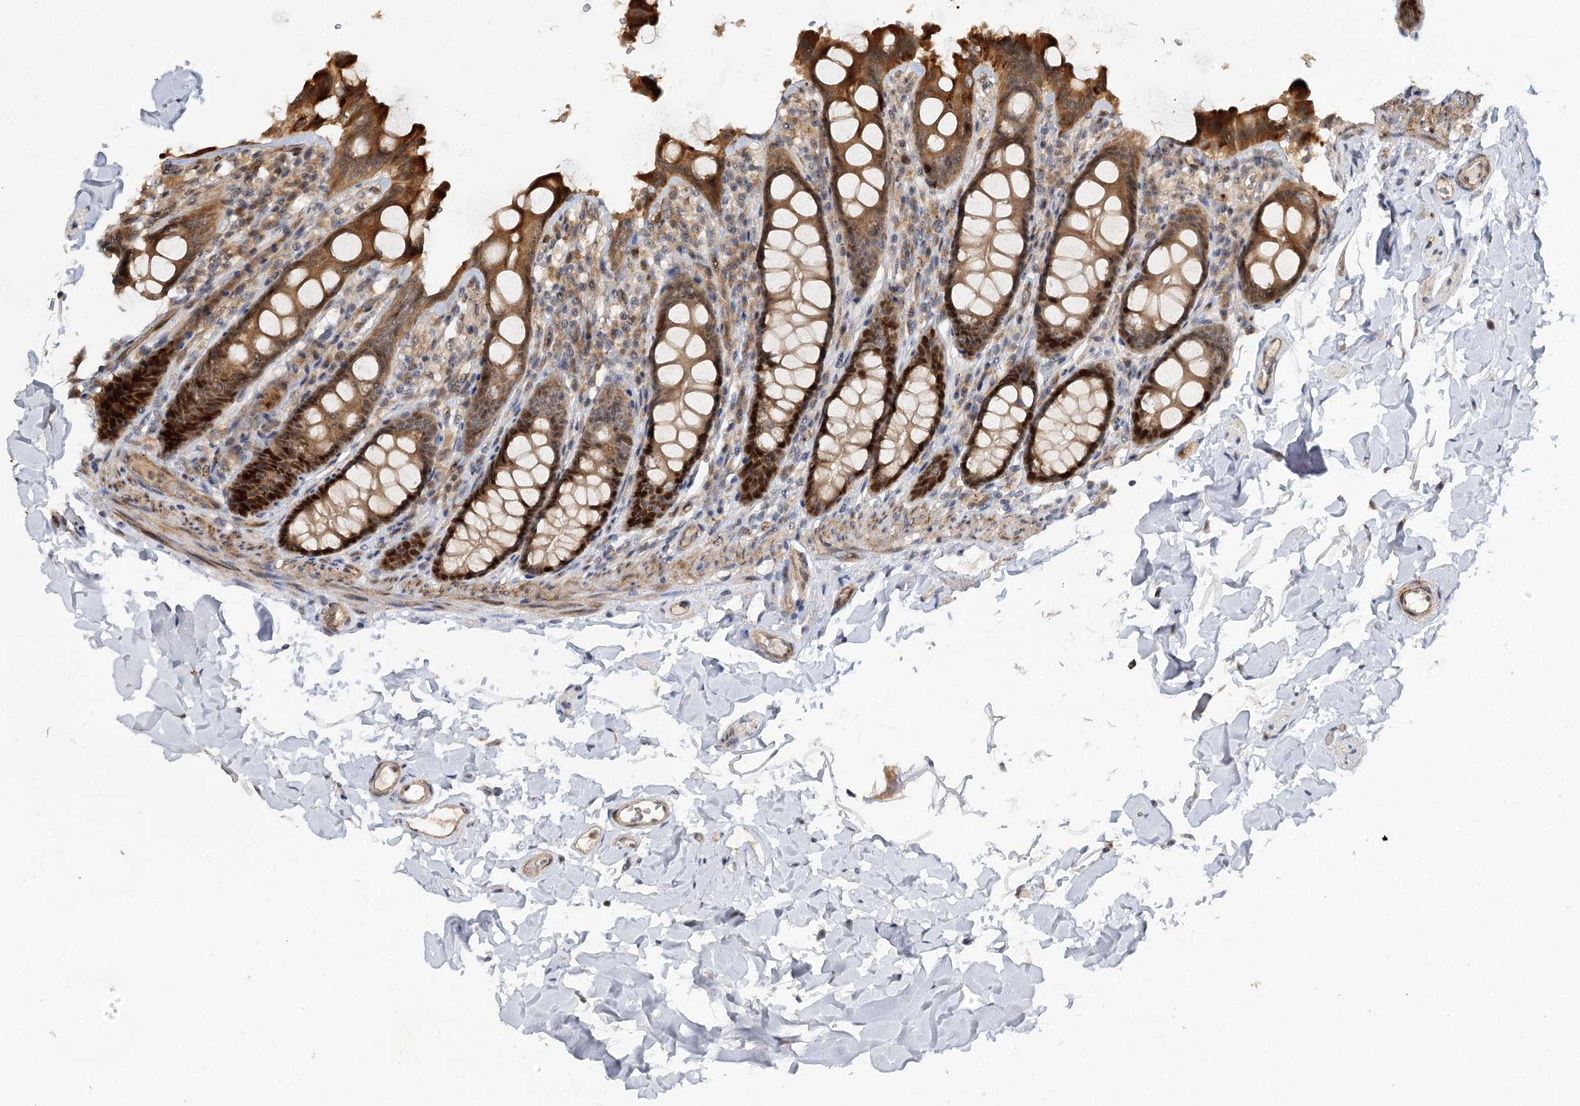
{"staining": {"intensity": "moderate", "quantity": ">75%", "location": "cytoplasmic/membranous,nuclear"}, "tissue": "colon", "cell_type": "Endothelial cells", "image_type": "normal", "snomed": [{"axis": "morphology", "description": "Normal tissue, NOS"}, {"axis": "topography", "description": "Colon"}, {"axis": "topography", "description": "Peripheral nerve tissue"}], "caption": "High-power microscopy captured an IHC image of normal colon, revealing moderate cytoplasmic/membranous,nuclear positivity in about >75% of endothelial cells.", "gene": "PIK3C2A", "patient": {"sex": "female", "age": 61}}